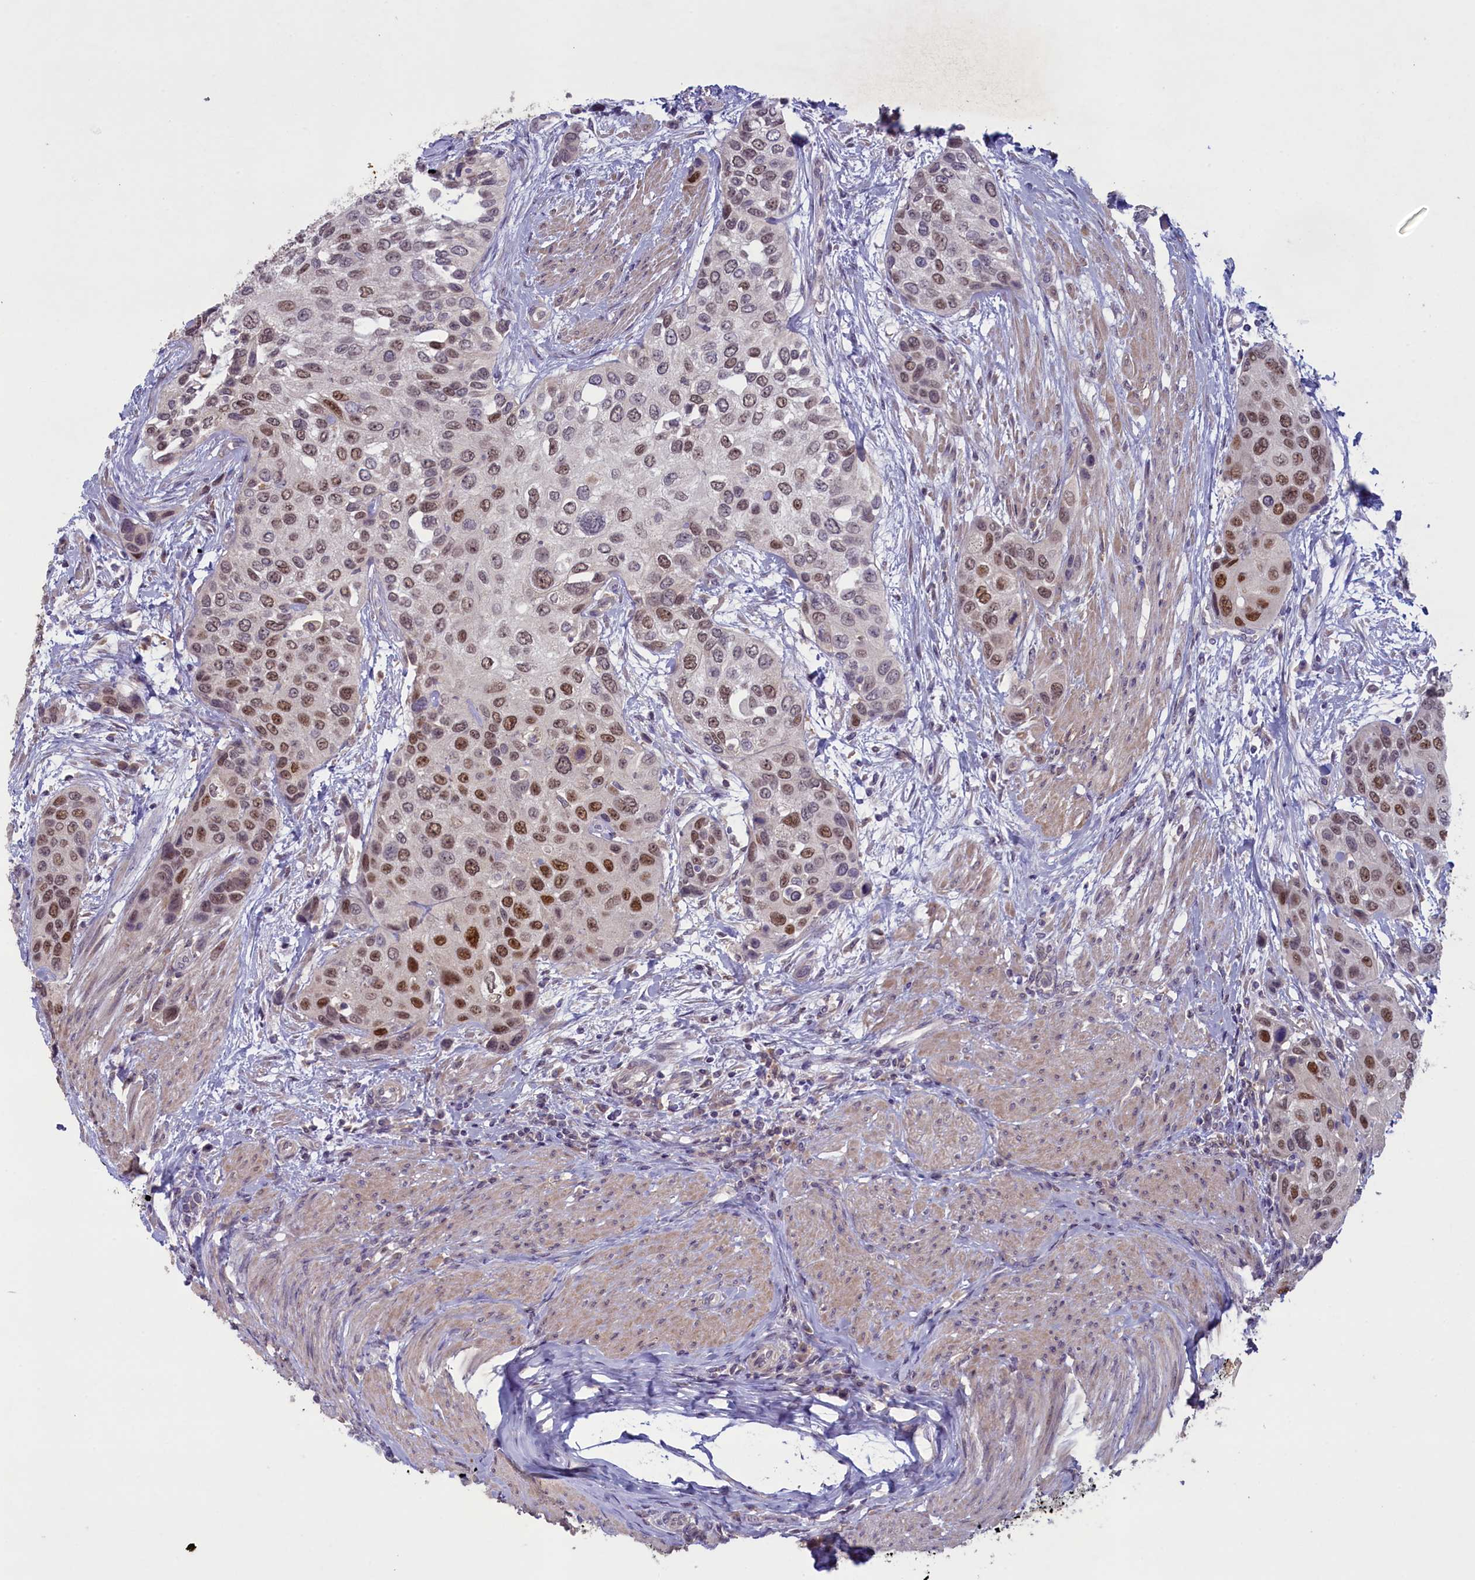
{"staining": {"intensity": "moderate", "quantity": "25%-75%", "location": "nuclear"}, "tissue": "urothelial cancer", "cell_type": "Tumor cells", "image_type": "cancer", "snomed": [{"axis": "morphology", "description": "Normal tissue, NOS"}, {"axis": "morphology", "description": "Urothelial carcinoma, High grade"}, {"axis": "topography", "description": "Vascular tissue"}, {"axis": "topography", "description": "Urinary bladder"}], "caption": "Protein expression analysis of high-grade urothelial carcinoma exhibits moderate nuclear expression in about 25%-75% of tumor cells. The staining was performed using DAB, with brown indicating positive protein expression. Nuclei are stained blue with hematoxylin.", "gene": "ATF7IP2", "patient": {"sex": "female", "age": 56}}